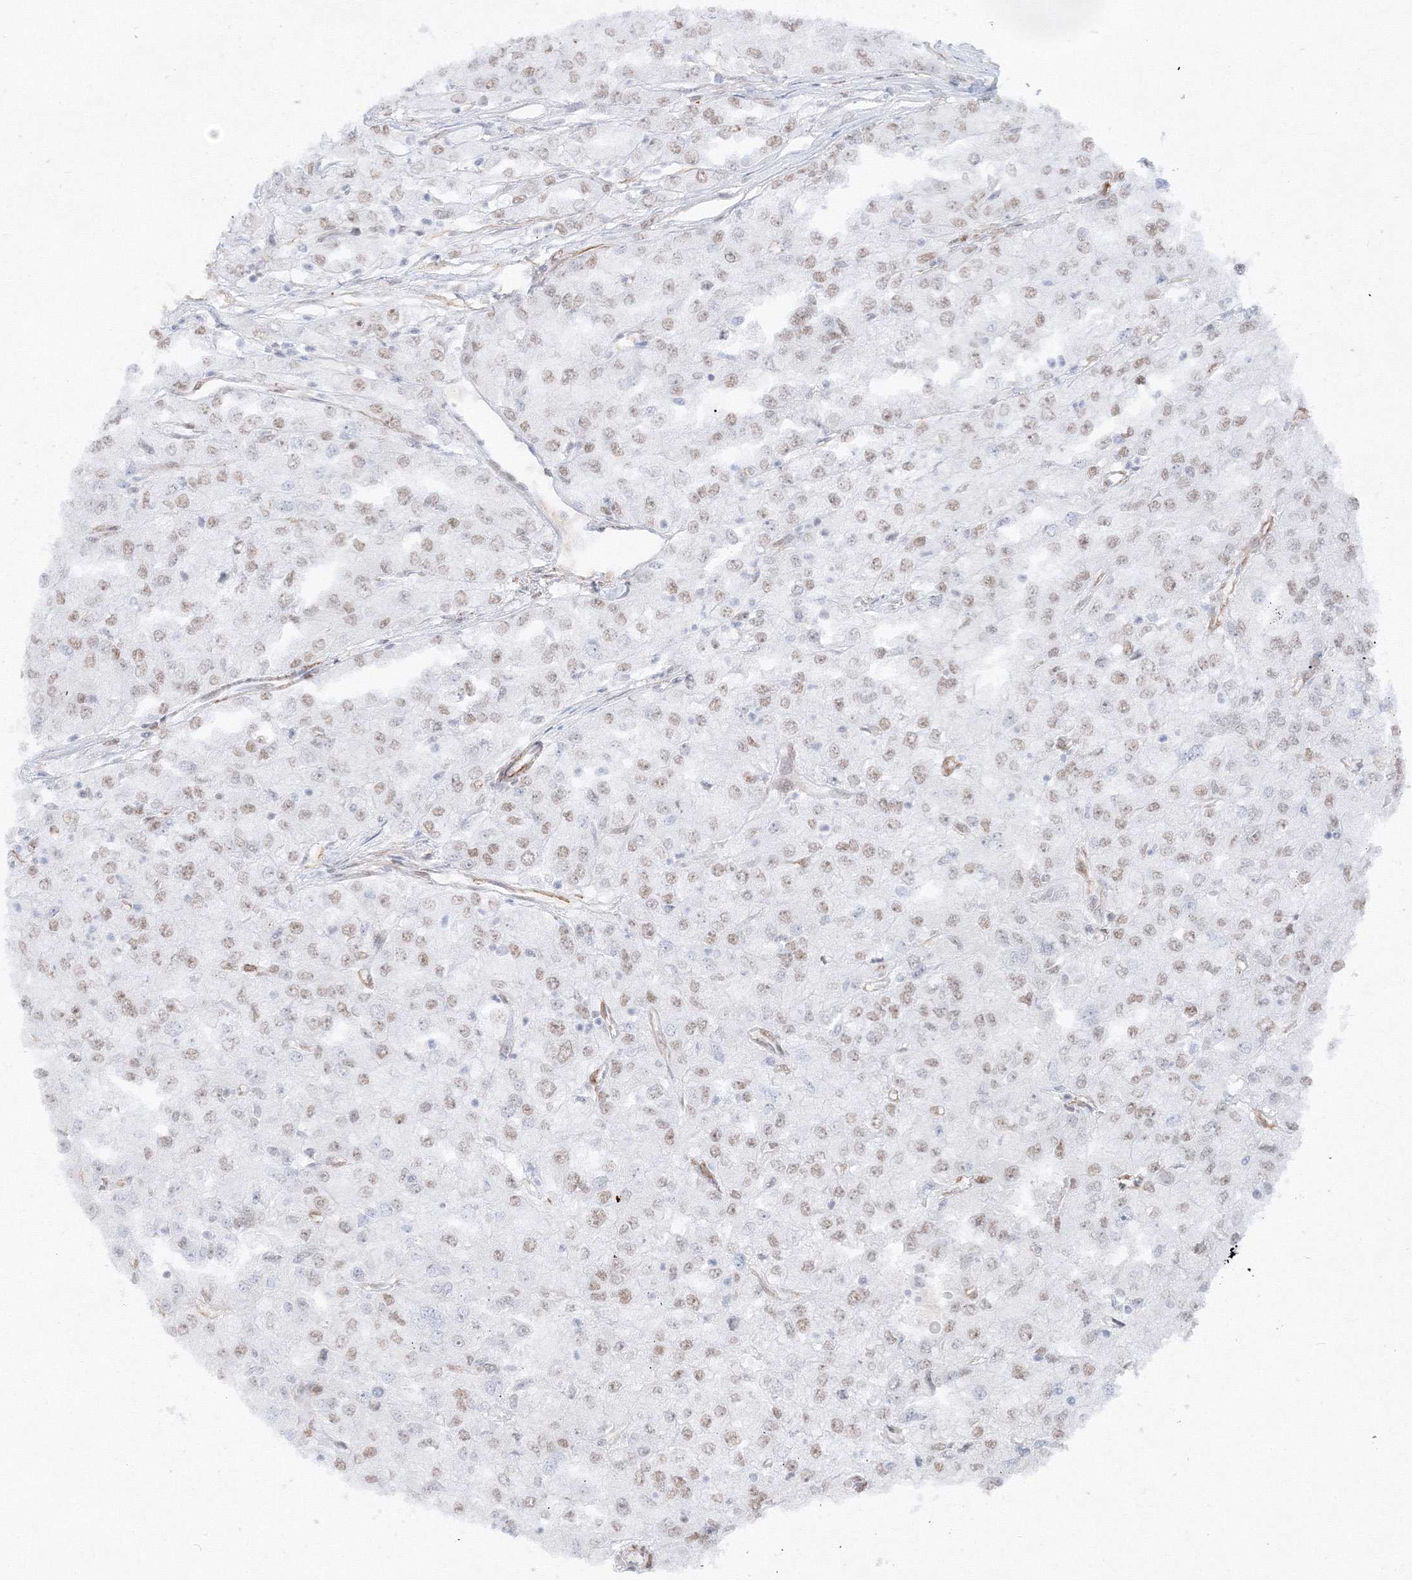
{"staining": {"intensity": "weak", "quantity": "25%-75%", "location": "nuclear"}, "tissue": "renal cancer", "cell_type": "Tumor cells", "image_type": "cancer", "snomed": [{"axis": "morphology", "description": "Adenocarcinoma, NOS"}, {"axis": "topography", "description": "Kidney"}], "caption": "Adenocarcinoma (renal) stained for a protein (brown) exhibits weak nuclear positive positivity in approximately 25%-75% of tumor cells.", "gene": "ZNF638", "patient": {"sex": "female", "age": 54}}